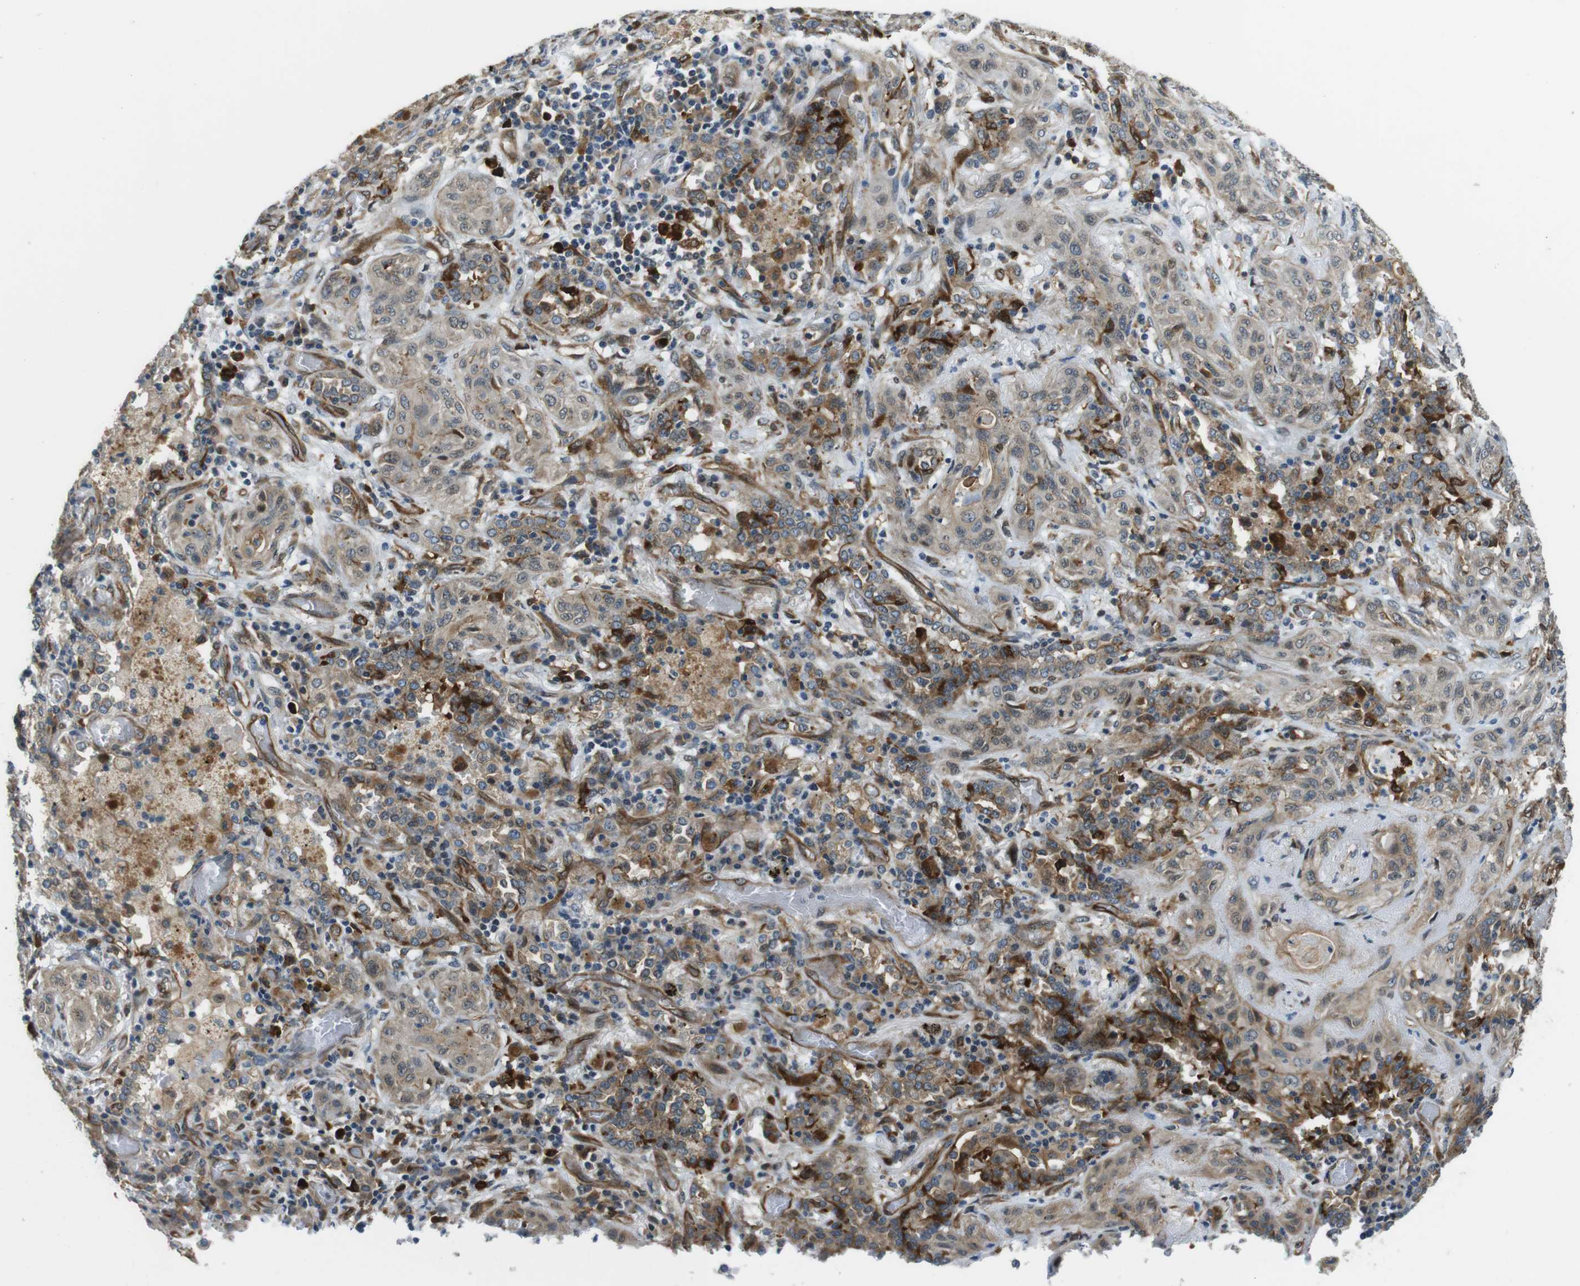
{"staining": {"intensity": "moderate", "quantity": ">75%", "location": "cytoplasmic/membranous"}, "tissue": "lung cancer", "cell_type": "Tumor cells", "image_type": "cancer", "snomed": [{"axis": "morphology", "description": "Squamous cell carcinoma, NOS"}, {"axis": "topography", "description": "Lung"}], "caption": "Approximately >75% of tumor cells in lung cancer (squamous cell carcinoma) reveal moderate cytoplasmic/membranous protein staining as visualized by brown immunohistochemical staining.", "gene": "PALD1", "patient": {"sex": "female", "age": 47}}